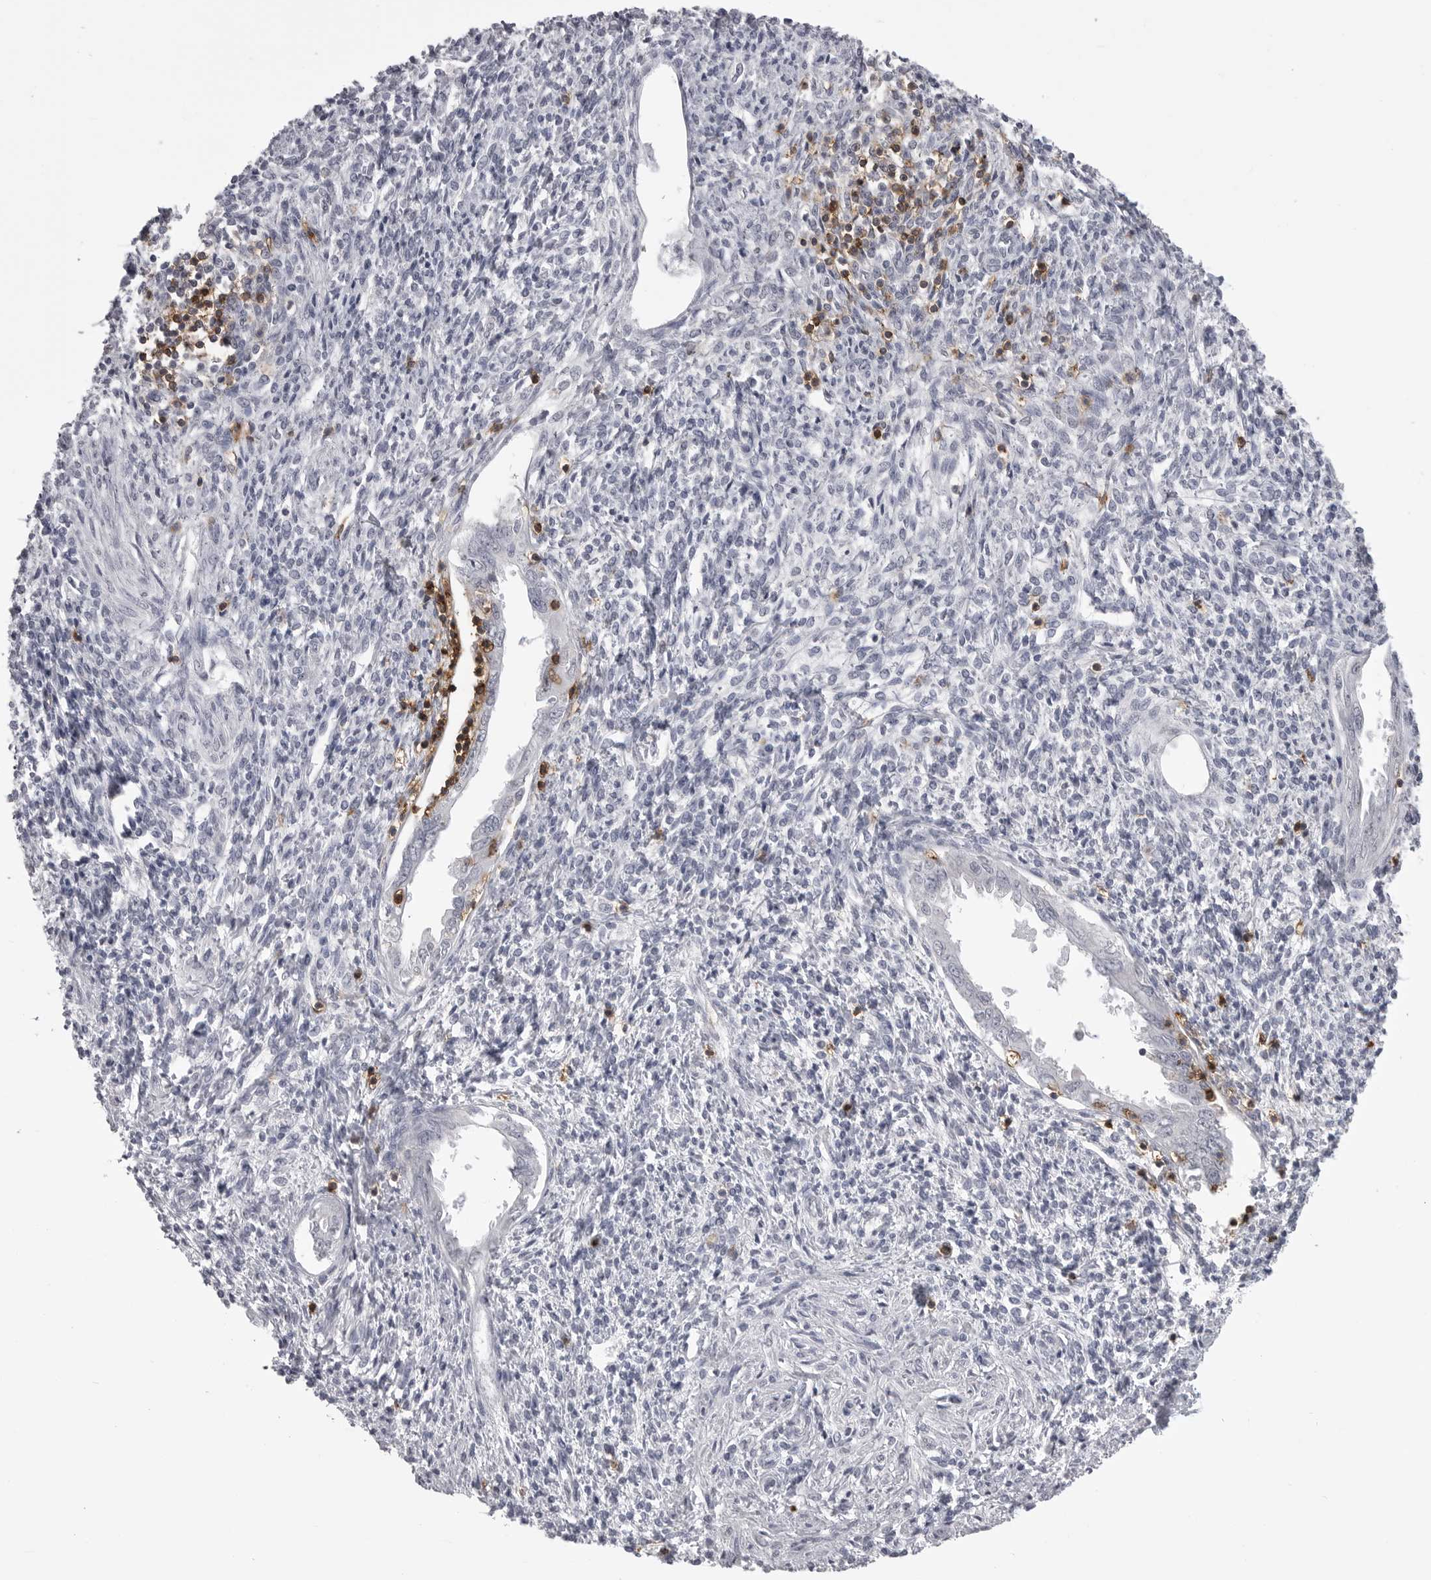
{"staining": {"intensity": "negative", "quantity": "none", "location": "none"}, "tissue": "endometrium", "cell_type": "Cells in endometrial stroma", "image_type": "normal", "snomed": [{"axis": "morphology", "description": "Normal tissue, NOS"}, {"axis": "topography", "description": "Endometrium"}], "caption": "Cells in endometrial stroma are negative for brown protein staining in normal endometrium. (Stains: DAB immunohistochemistry with hematoxylin counter stain, Microscopy: brightfield microscopy at high magnification).", "gene": "ITGAL", "patient": {"sex": "female", "age": 66}}